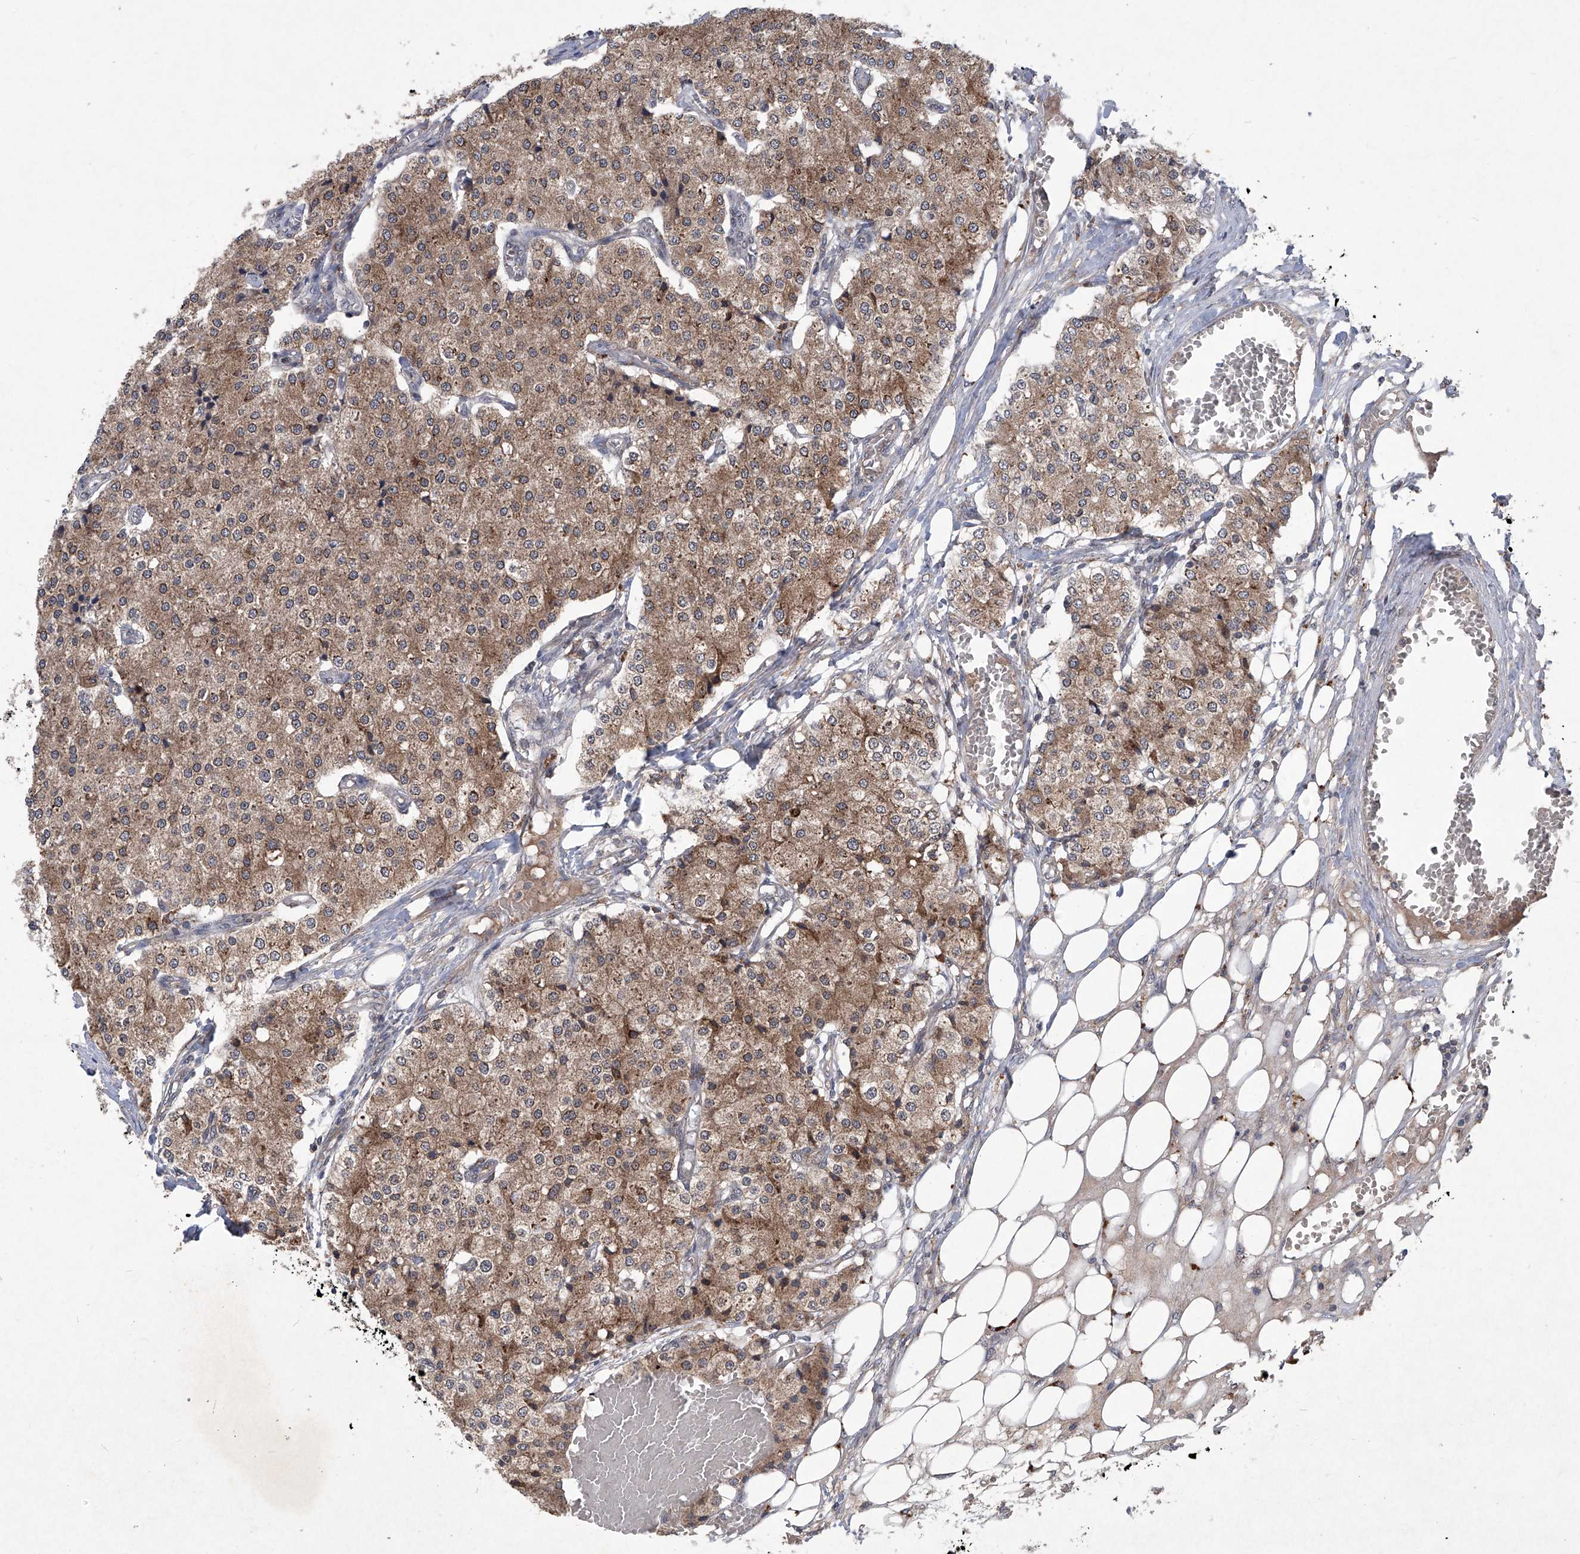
{"staining": {"intensity": "moderate", "quantity": ">75%", "location": "cytoplasmic/membranous"}, "tissue": "carcinoid", "cell_type": "Tumor cells", "image_type": "cancer", "snomed": [{"axis": "morphology", "description": "Carcinoid, malignant, NOS"}, {"axis": "topography", "description": "Colon"}], "caption": "Protein staining of carcinoid (malignant) tissue reveals moderate cytoplasmic/membranous expression in about >75% of tumor cells.", "gene": "SUMF2", "patient": {"sex": "female", "age": 52}}